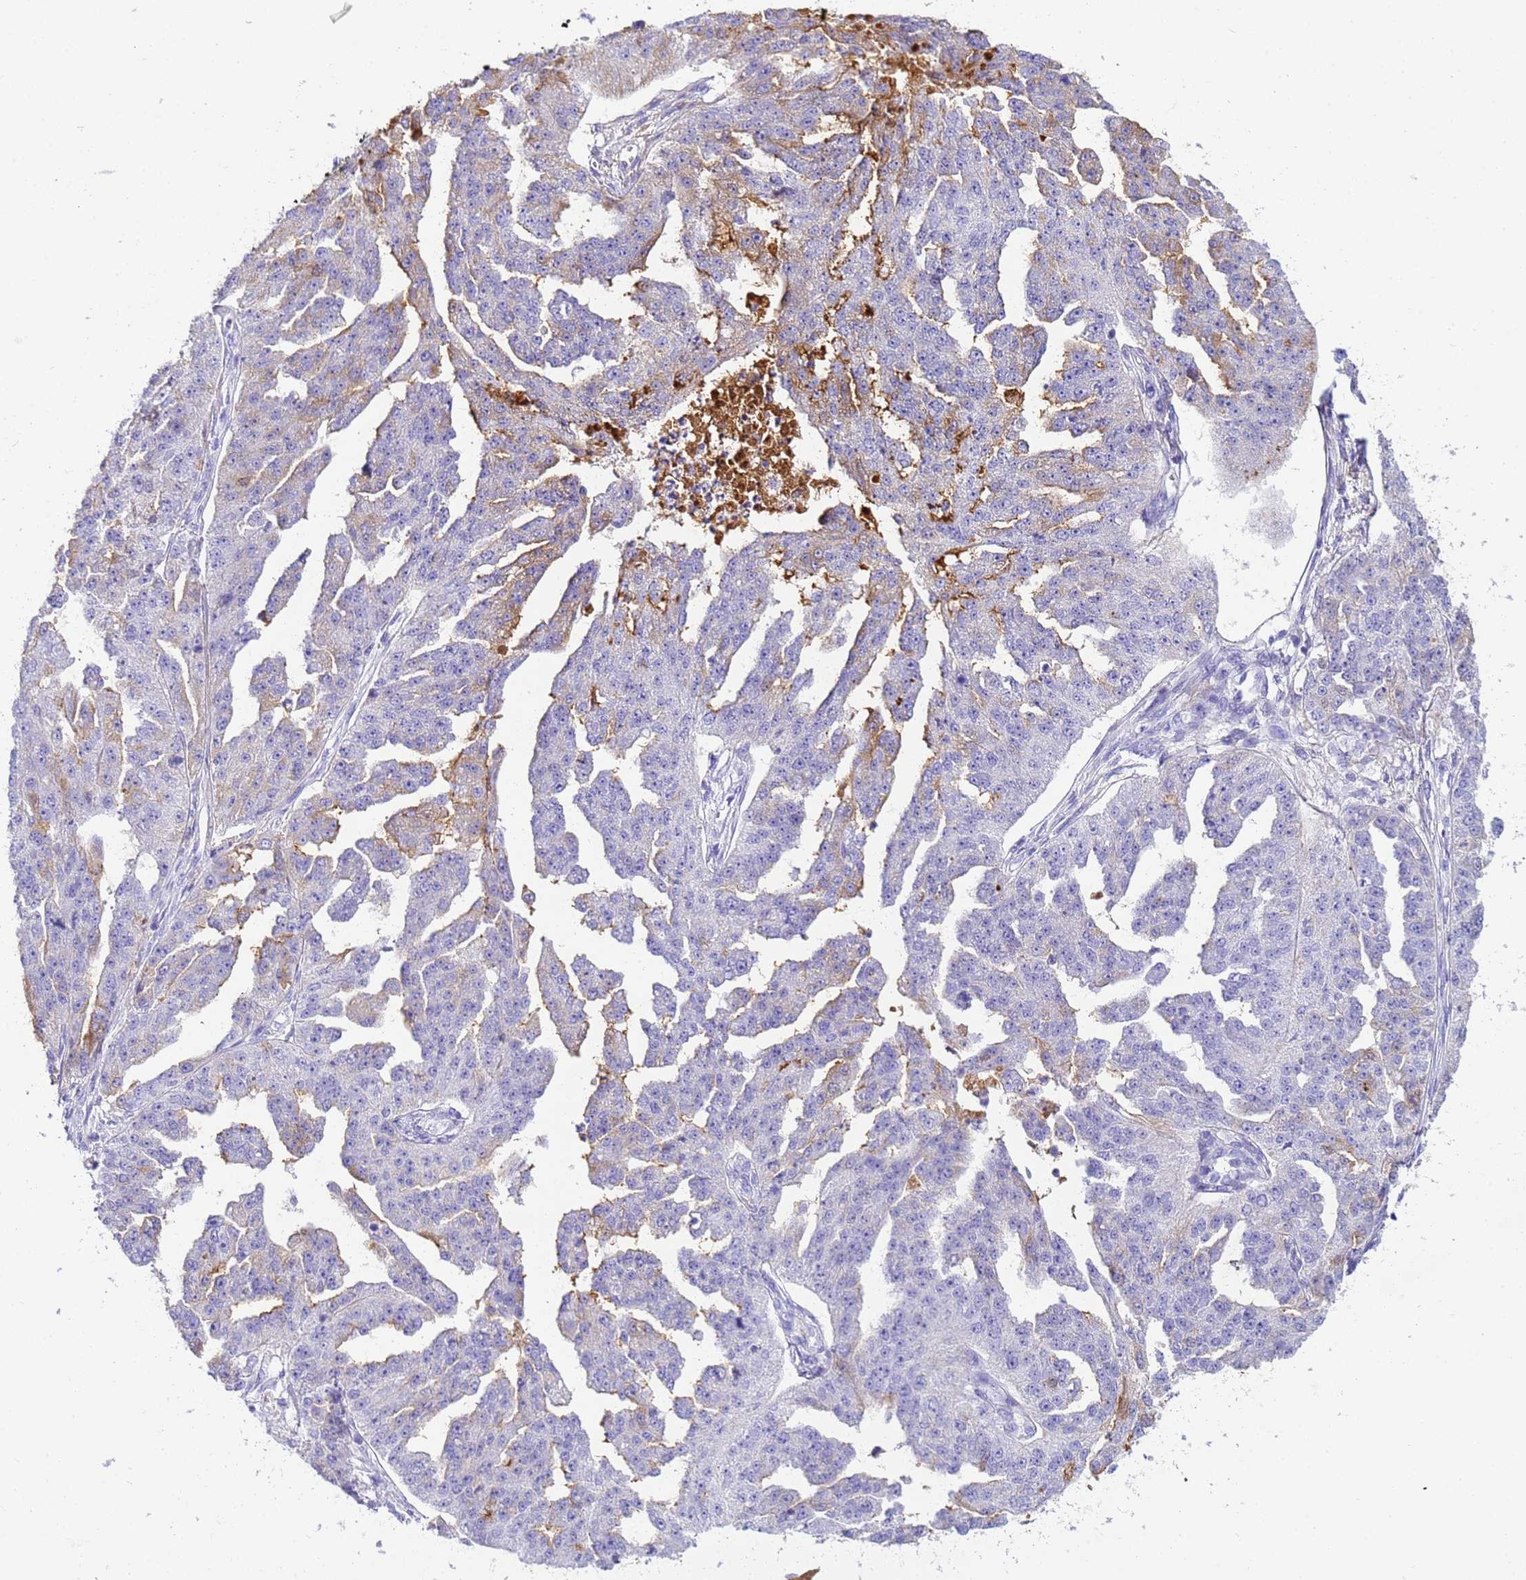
{"staining": {"intensity": "moderate", "quantity": "<25%", "location": "cytoplasmic/membranous"}, "tissue": "ovarian cancer", "cell_type": "Tumor cells", "image_type": "cancer", "snomed": [{"axis": "morphology", "description": "Cystadenocarcinoma, serous, NOS"}, {"axis": "topography", "description": "Ovary"}], "caption": "Serous cystadenocarcinoma (ovarian) stained for a protein (brown) reveals moderate cytoplasmic/membranous positive expression in approximately <25% of tumor cells.", "gene": "CFHR2", "patient": {"sex": "female", "age": 58}}